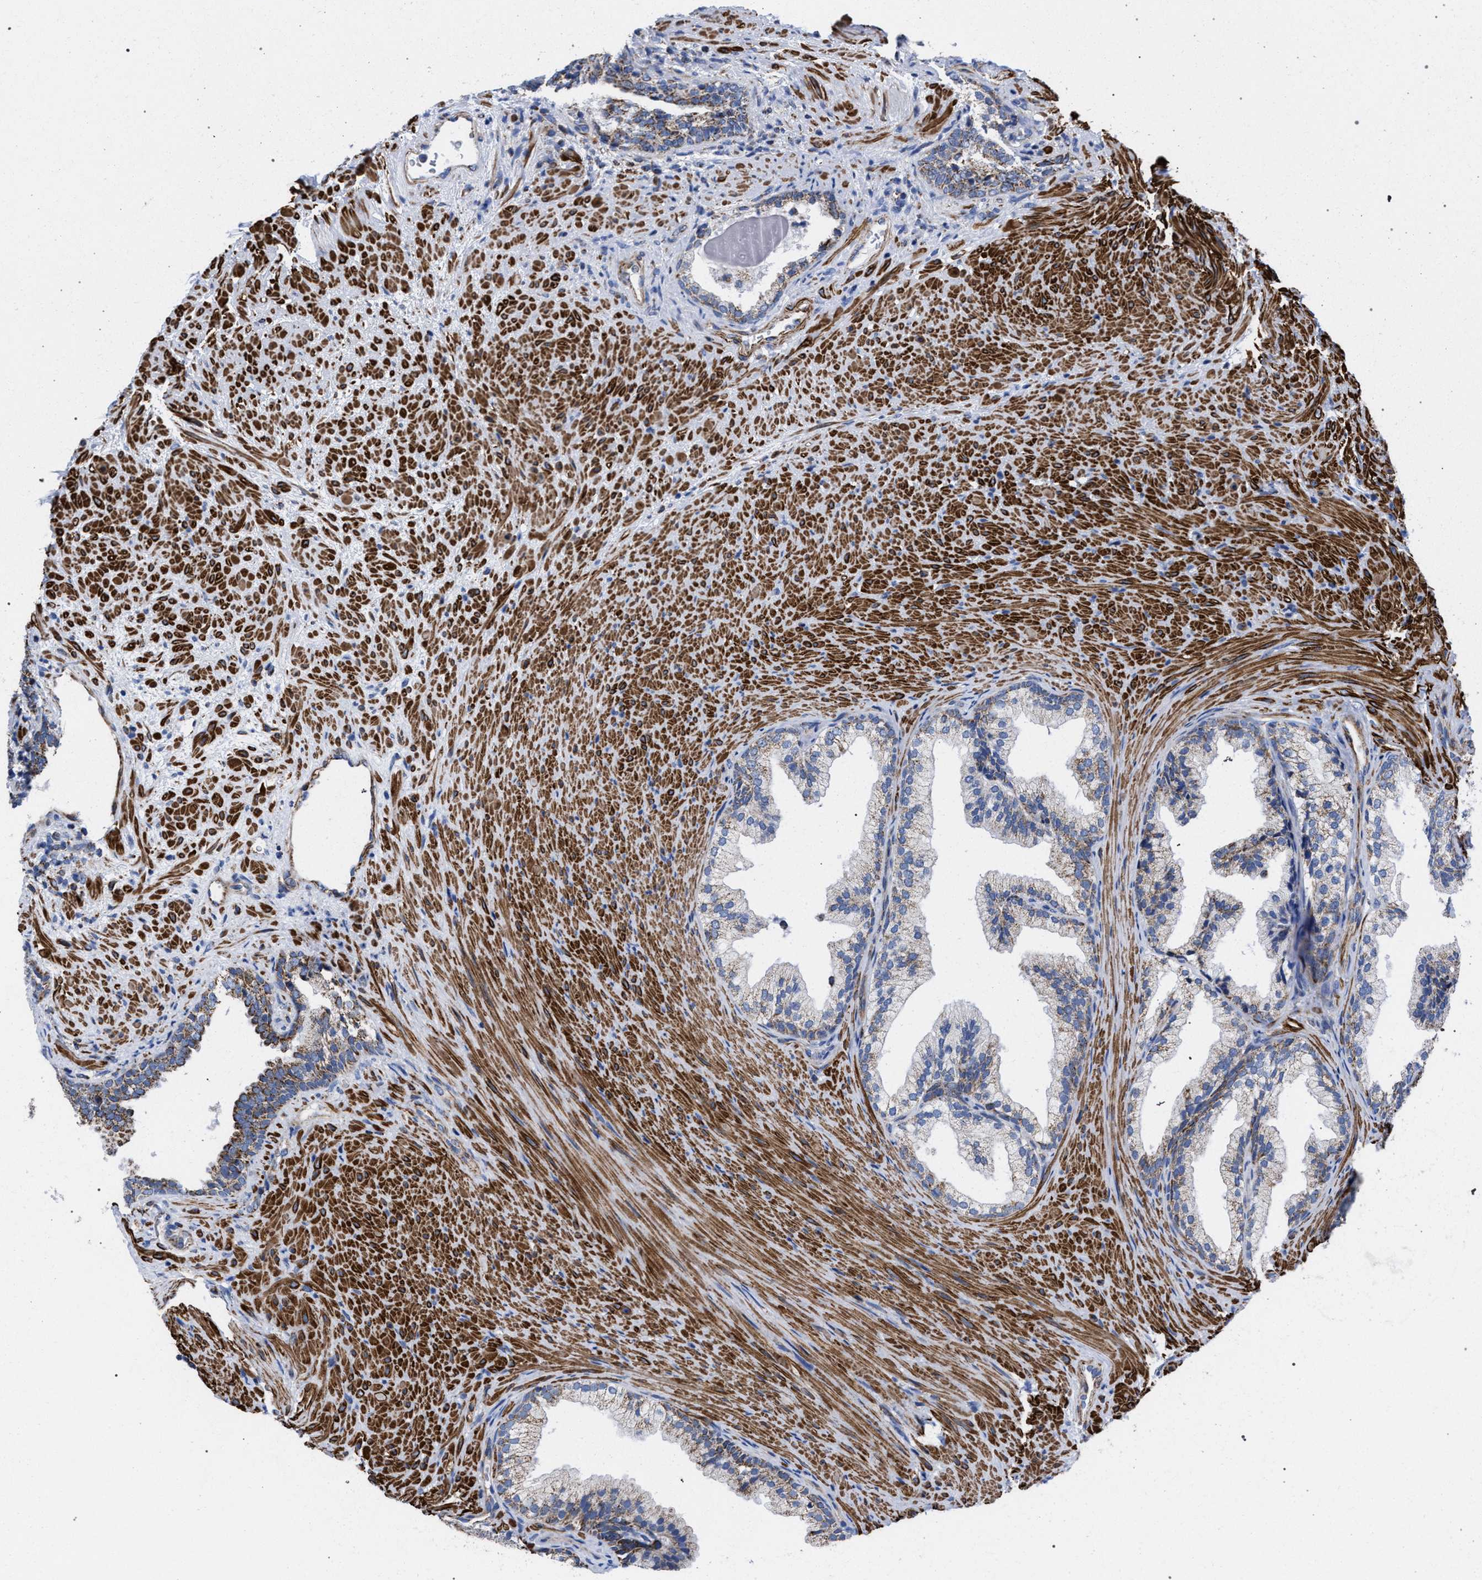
{"staining": {"intensity": "weak", "quantity": ">75%", "location": "cytoplasmic/membranous"}, "tissue": "prostate", "cell_type": "Glandular cells", "image_type": "normal", "snomed": [{"axis": "morphology", "description": "Normal tissue, NOS"}, {"axis": "topography", "description": "Prostate"}], "caption": "Approximately >75% of glandular cells in normal prostate display weak cytoplasmic/membranous protein expression as visualized by brown immunohistochemical staining.", "gene": "ACADS", "patient": {"sex": "male", "age": 76}}